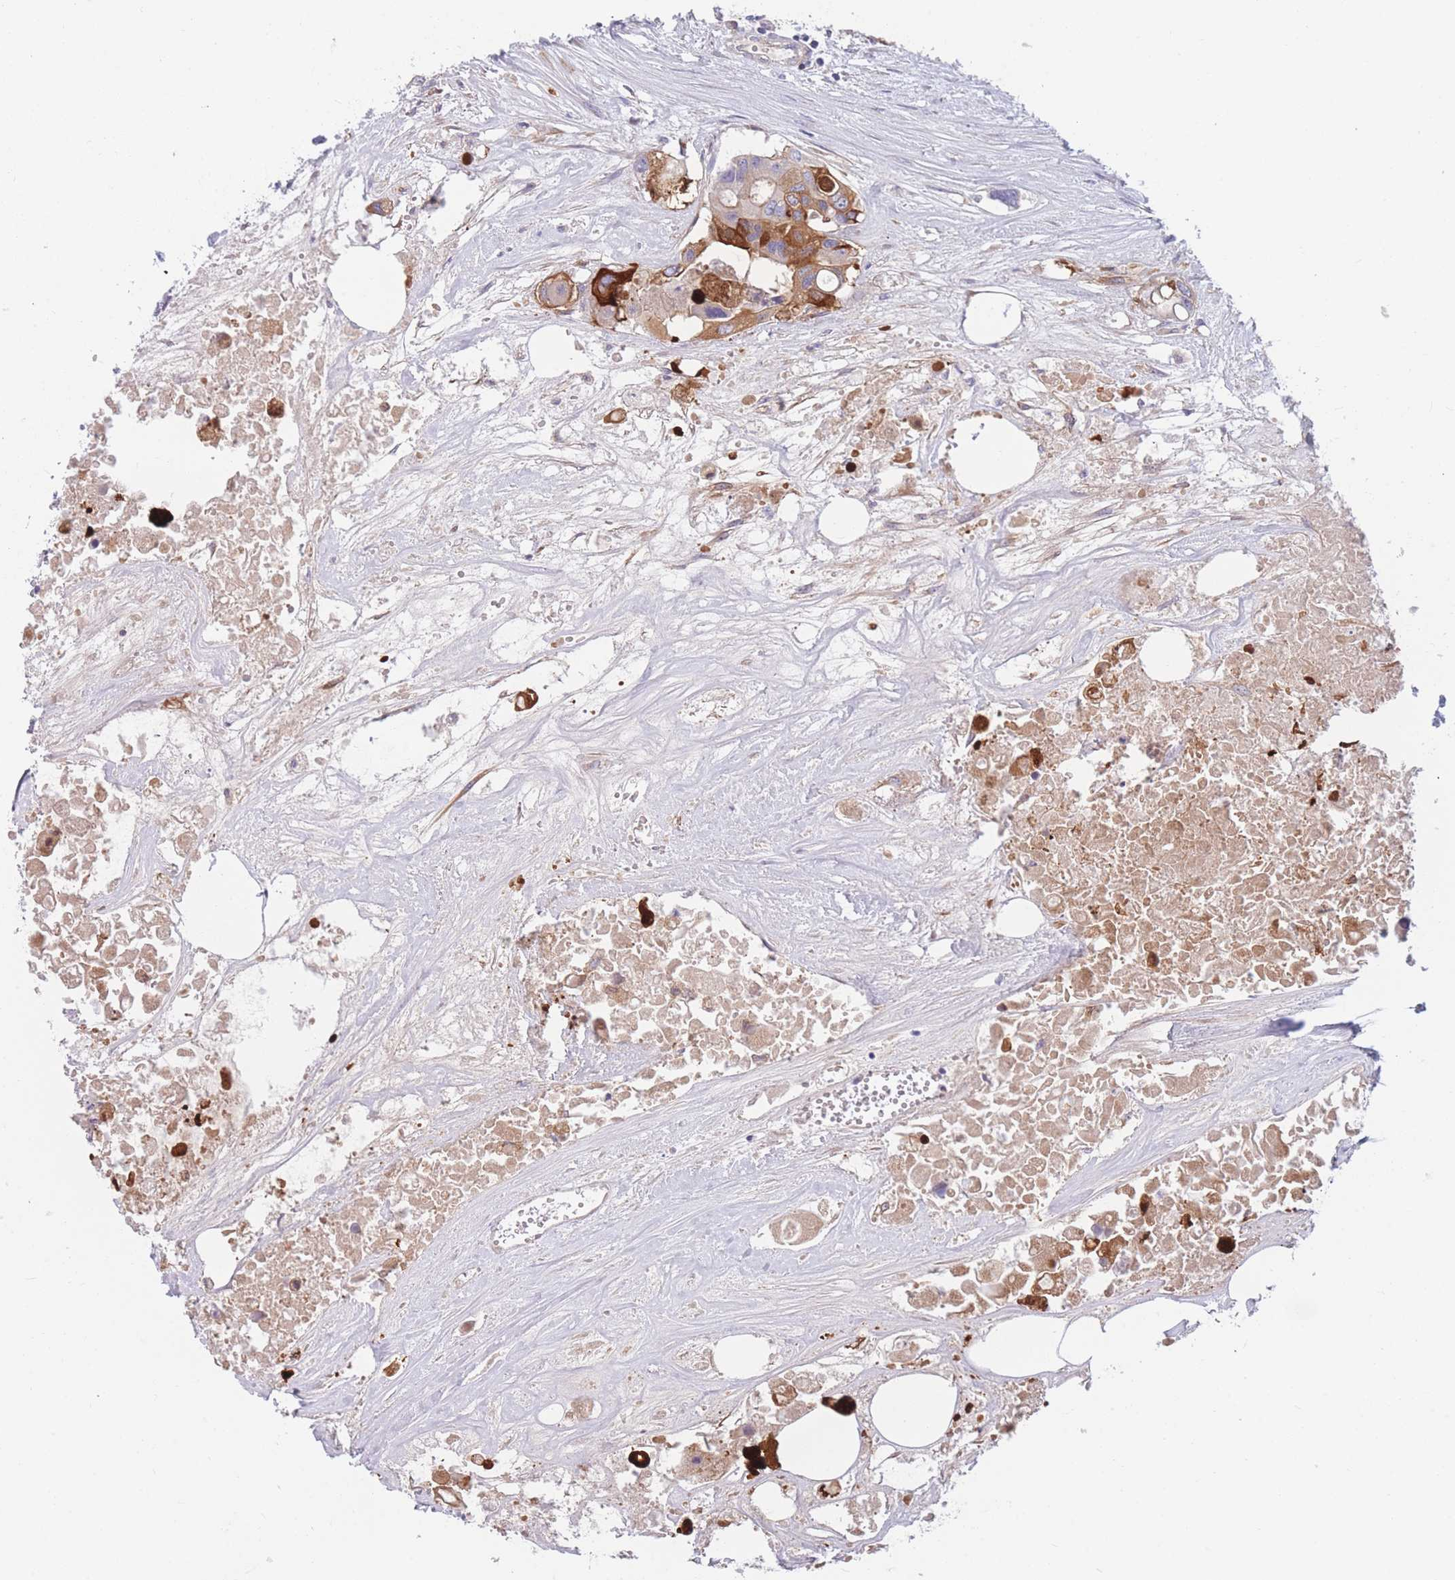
{"staining": {"intensity": "strong", "quantity": "25%-75%", "location": "cytoplasmic/membranous"}, "tissue": "colorectal cancer", "cell_type": "Tumor cells", "image_type": "cancer", "snomed": [{"axis": "morphology", "description": "Adenocarcinoma, NOS"}, {"axis": "topography", "description": "Colon"}], "caption": "Approximately 25%-75% of tumor cells in colorectal cancer (adenocarcinoma) reveal strong cytoplasmic/membranous protein expression as visualized by brown immunohistochemical staining.", "gene": "PDE4A", "patient": {"sex": "male", "age": 77}}